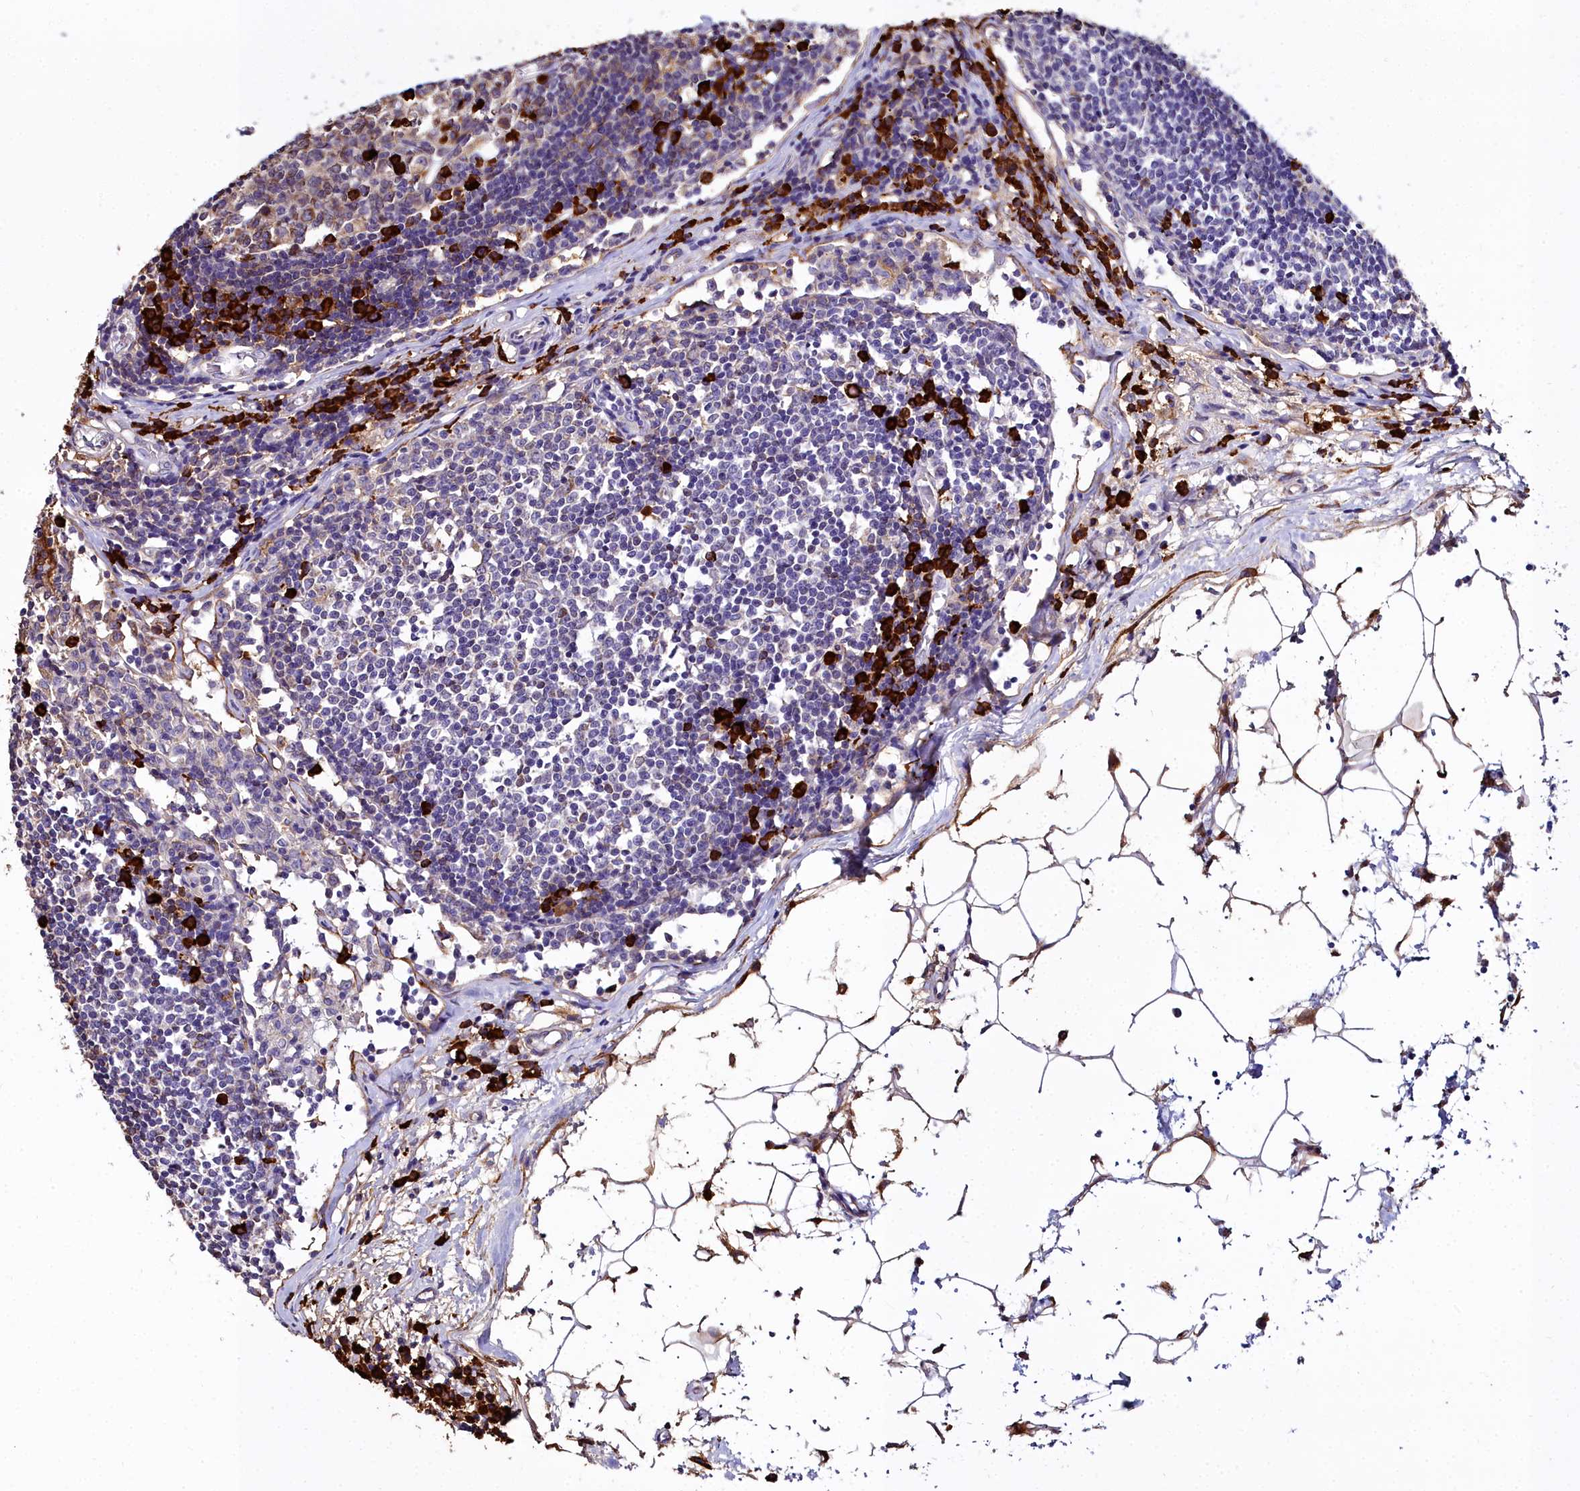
{"staining": {"intensity": "strong", "quantity": "<25%", "location": "cytoplasmic/membranous"}, "tissue": "lymph node", "cell_type": "Germinal center cells", "image_type": "normal", "snomed": [{"axis": "morphology", "description": "Normal tissue, NOS"}, {"axis": "topography", "description": "Lymph node"}], "caption": "Protein staining reveals strong cytoplasmic/membranous expression in approximately <25% of germinal center cells in normal lymph node.", "gene": "TXNDC5", "patient": {"sex": "female", "age": 55}}